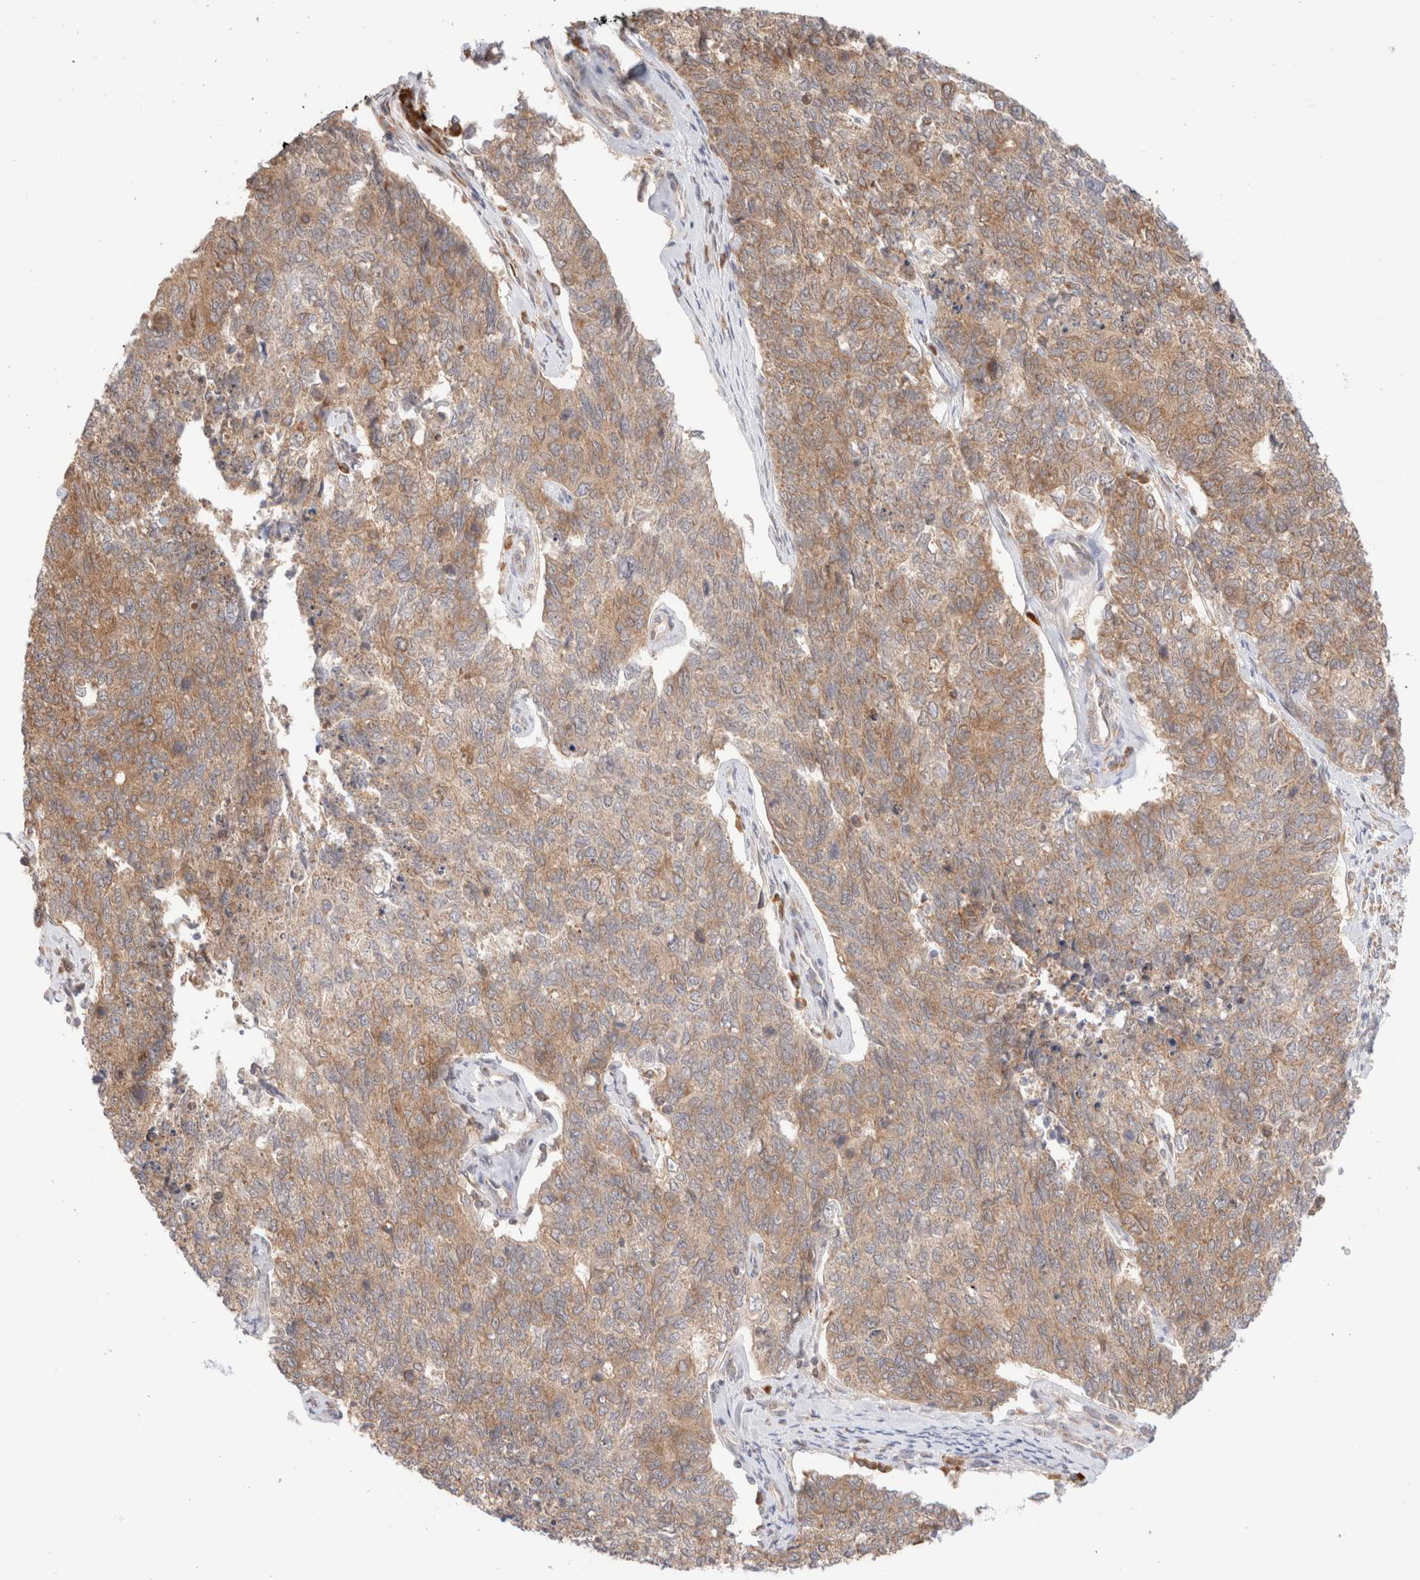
{"staining": {"intensity": "moderate", "quantity": ">75%", "location": "cytoplasmic/membranous"}, "tissue": "cervical cancer", "cell_type": "Tumor cells", "image_type": "cancer", "snomed": [{"axis": "morphology", "description": "Squamous cell carcinoma, NOS"}, {"axis": "topography", "description": "Cervix"}], "caption": "This histopathology image exhibits IHC staining of squamous cell carcinoma (cervical), with medium moderate cytoplasmic/membranous positivity in about >75% of tumor cells.", "gene": "XKR4", "patient": {"sex": "female", "age": 63}}